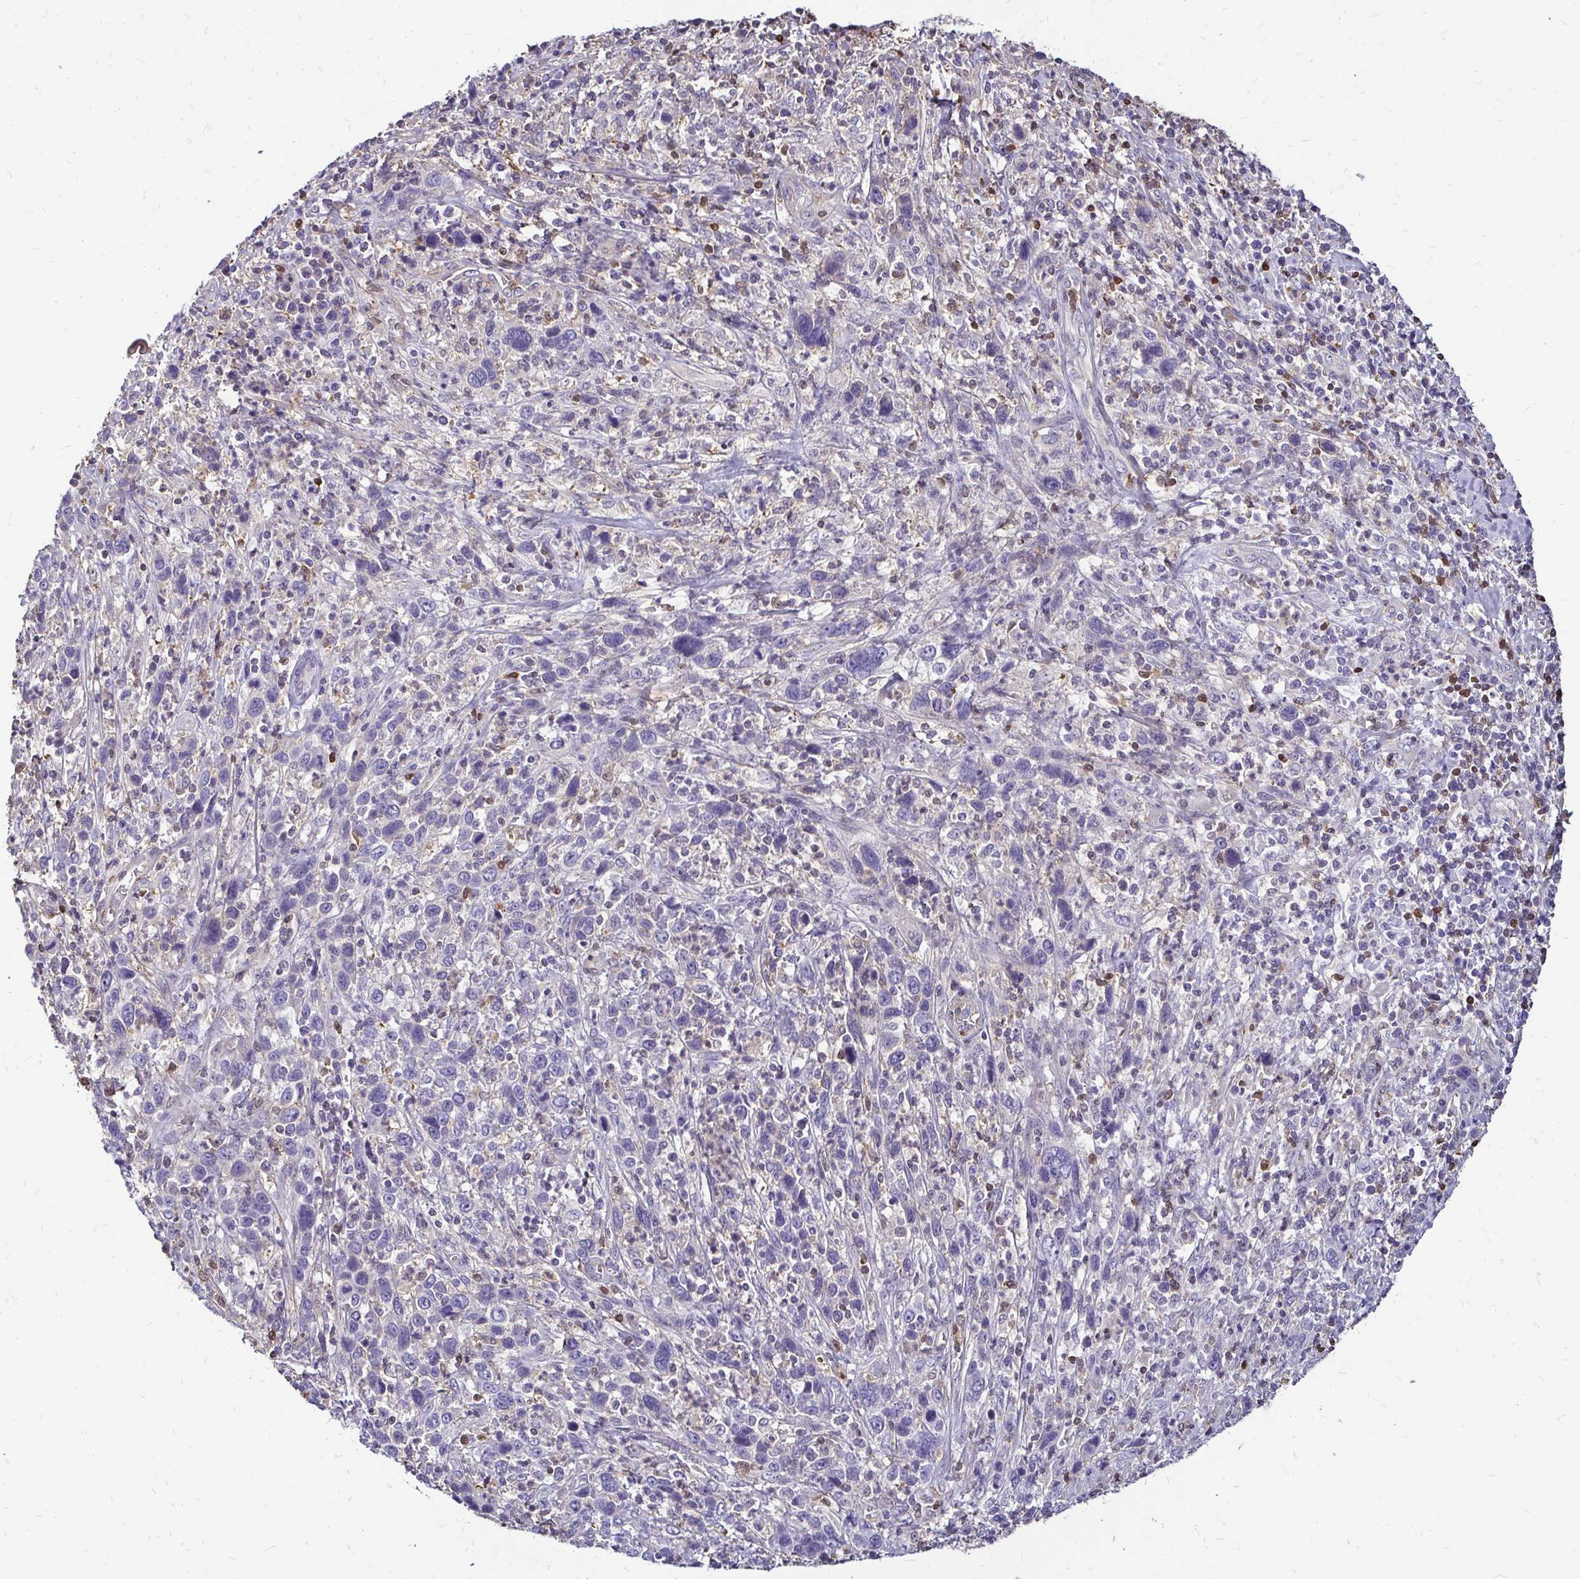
{"staining": {"intensity": "negative", "quantity": "none", "location": "none"}, "tissue": "cervical cancer", "cell_type": "Tumor cells", "image_type": "cancer", "snomed": [{"axis": "morphology", "description": "Squamous cell carcinoma, NOS"}, {"axis": "topography", "description": "Cervix"}], "caption": "Immunohistochemistry micrograph of human cervical cancer (squamous cell carcinoma) stained for a protein (brown), which shows no staining in tumor cells. Nuclei are stained in blue.", "gene": "ZFP1", "patient": {"sex": "female", "age": 46}}